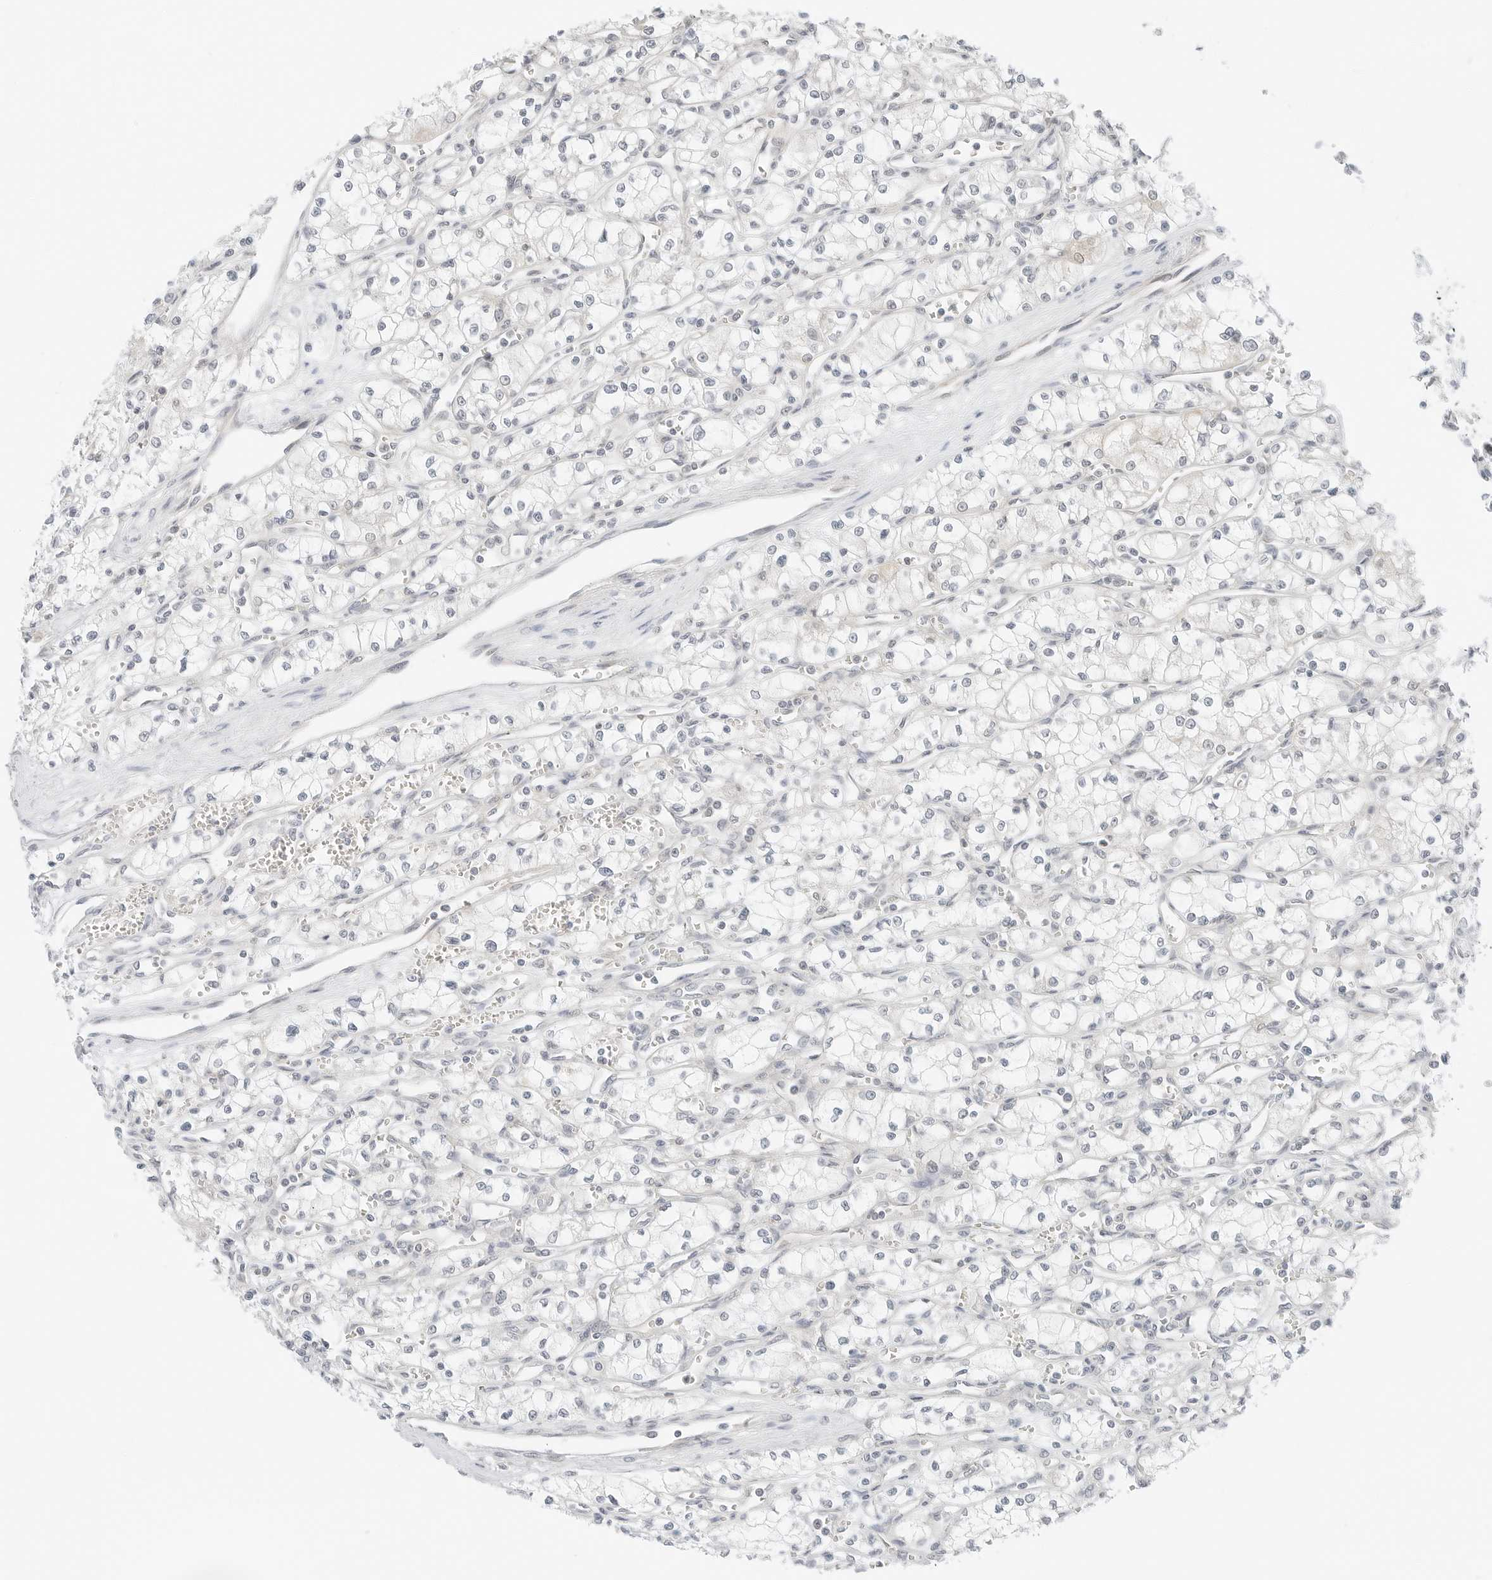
{"staining": {"intensity": "negative", "quantity": "none", "location": "none"}, "tissue": "renal cancer", "cell_type": "Tumor cells", "image_type": "cancer", "snomed": [{"axis": "morphology", "description": "Adenocarcinoma, NOS"}, {"axis": "topography", "description": "Kidney"}], "caption": "High power microscopy image of an immunohistochemistry micrograph of renal cancer, revealing no significant staining in tumor cells.", "gene": "IQCC", "patient": {"sex": "male", "age": 59}}